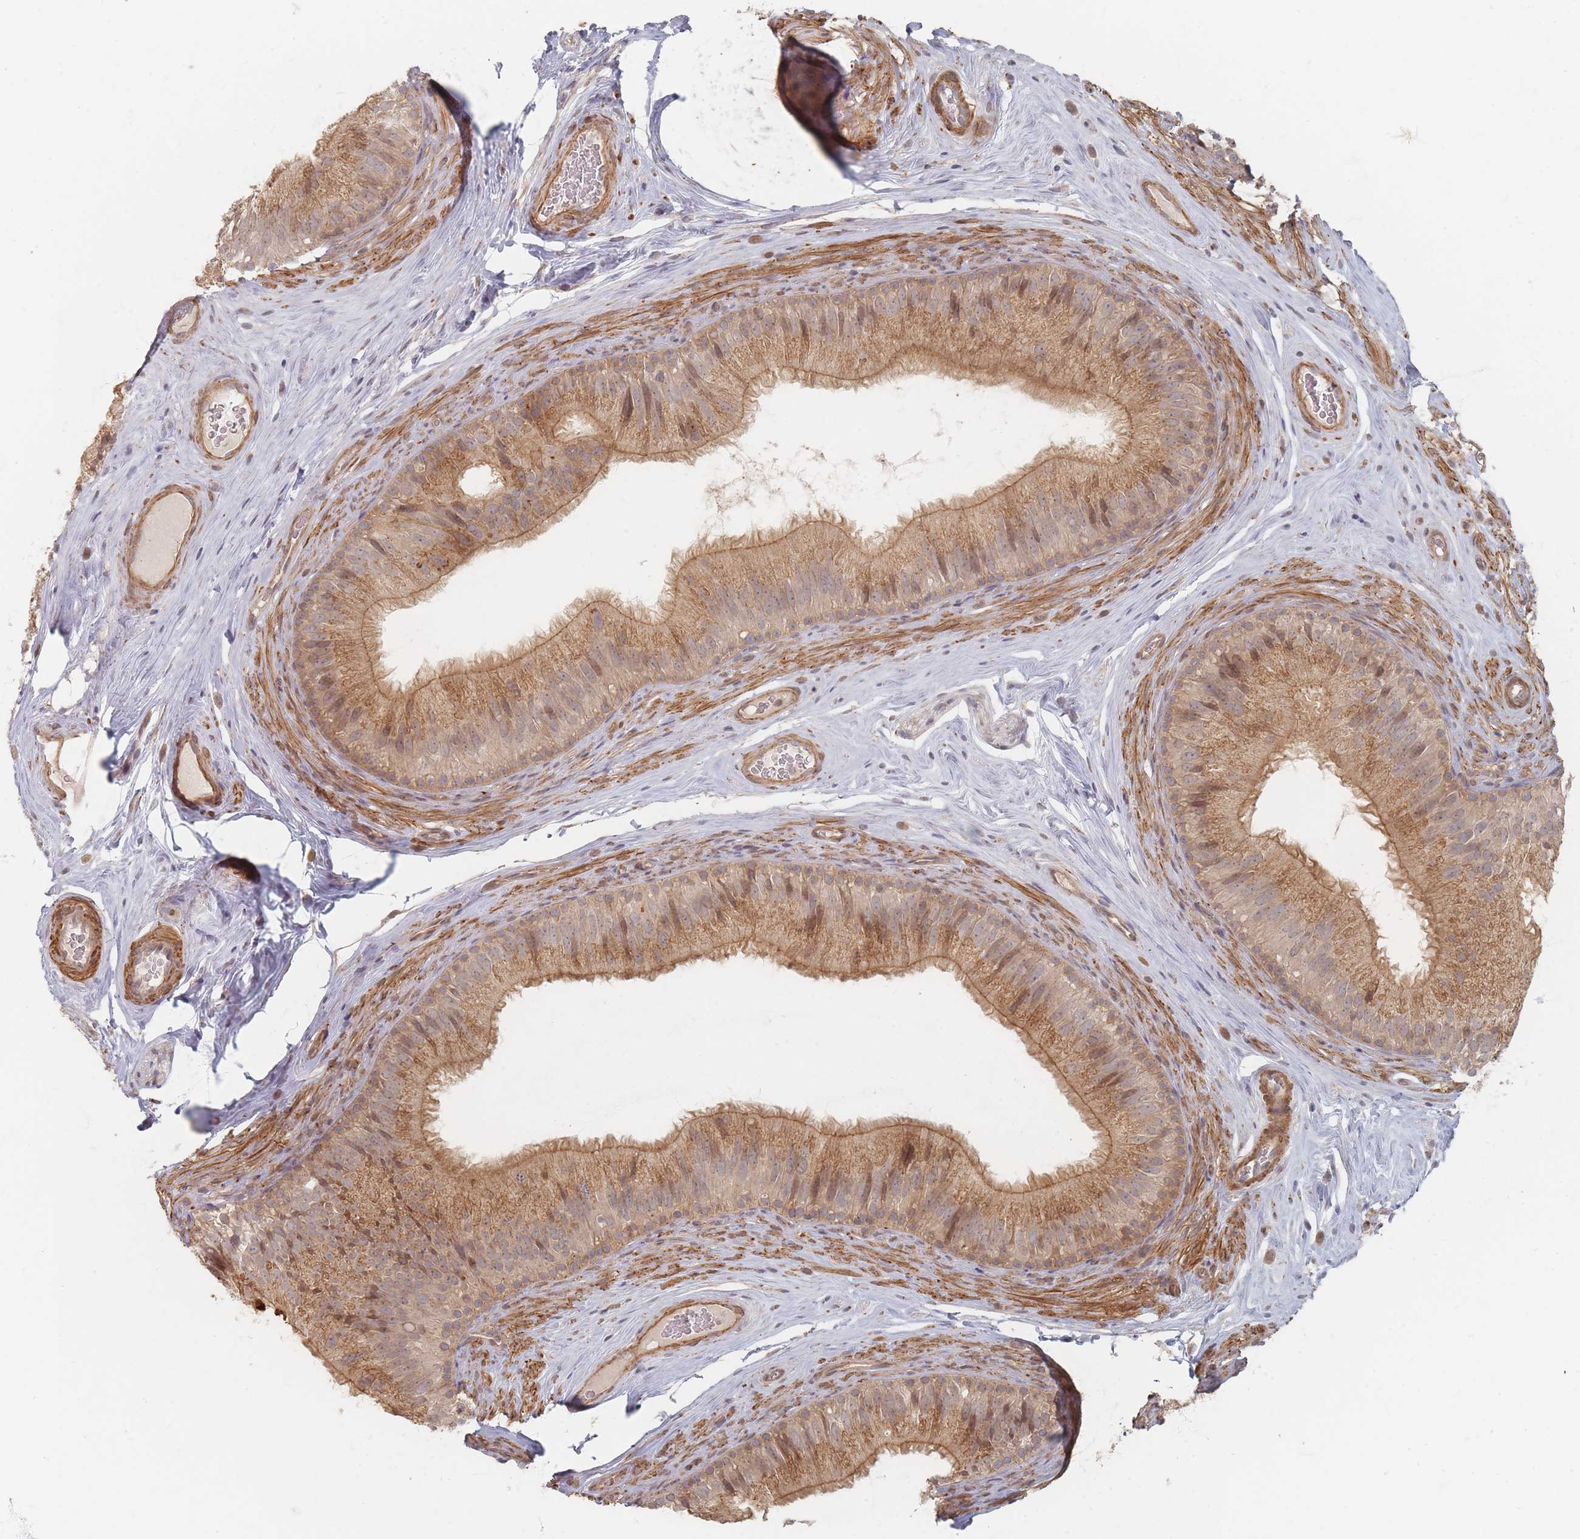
{"staining": {"intensity": "moderate", "quantity": ">75%", "location": "cytoplasmic/membranous"}, "tissue": "epididymis", "cell_type": "Glandular cells", "image_type": "normal", "snomed": [{"axis": "morphology", "description": "Normal tissue, NOS"}, {"axis": "topography", "description": "Epididymis"}], "caption": "Brown immunohistochemical staining in unremarkable epididymis displays moderate cytoplasmic/membranous positivity in approximately >75% of glandular cells.", "gene": "GLE1", "patient": {"sex": "male", "age": 34}}